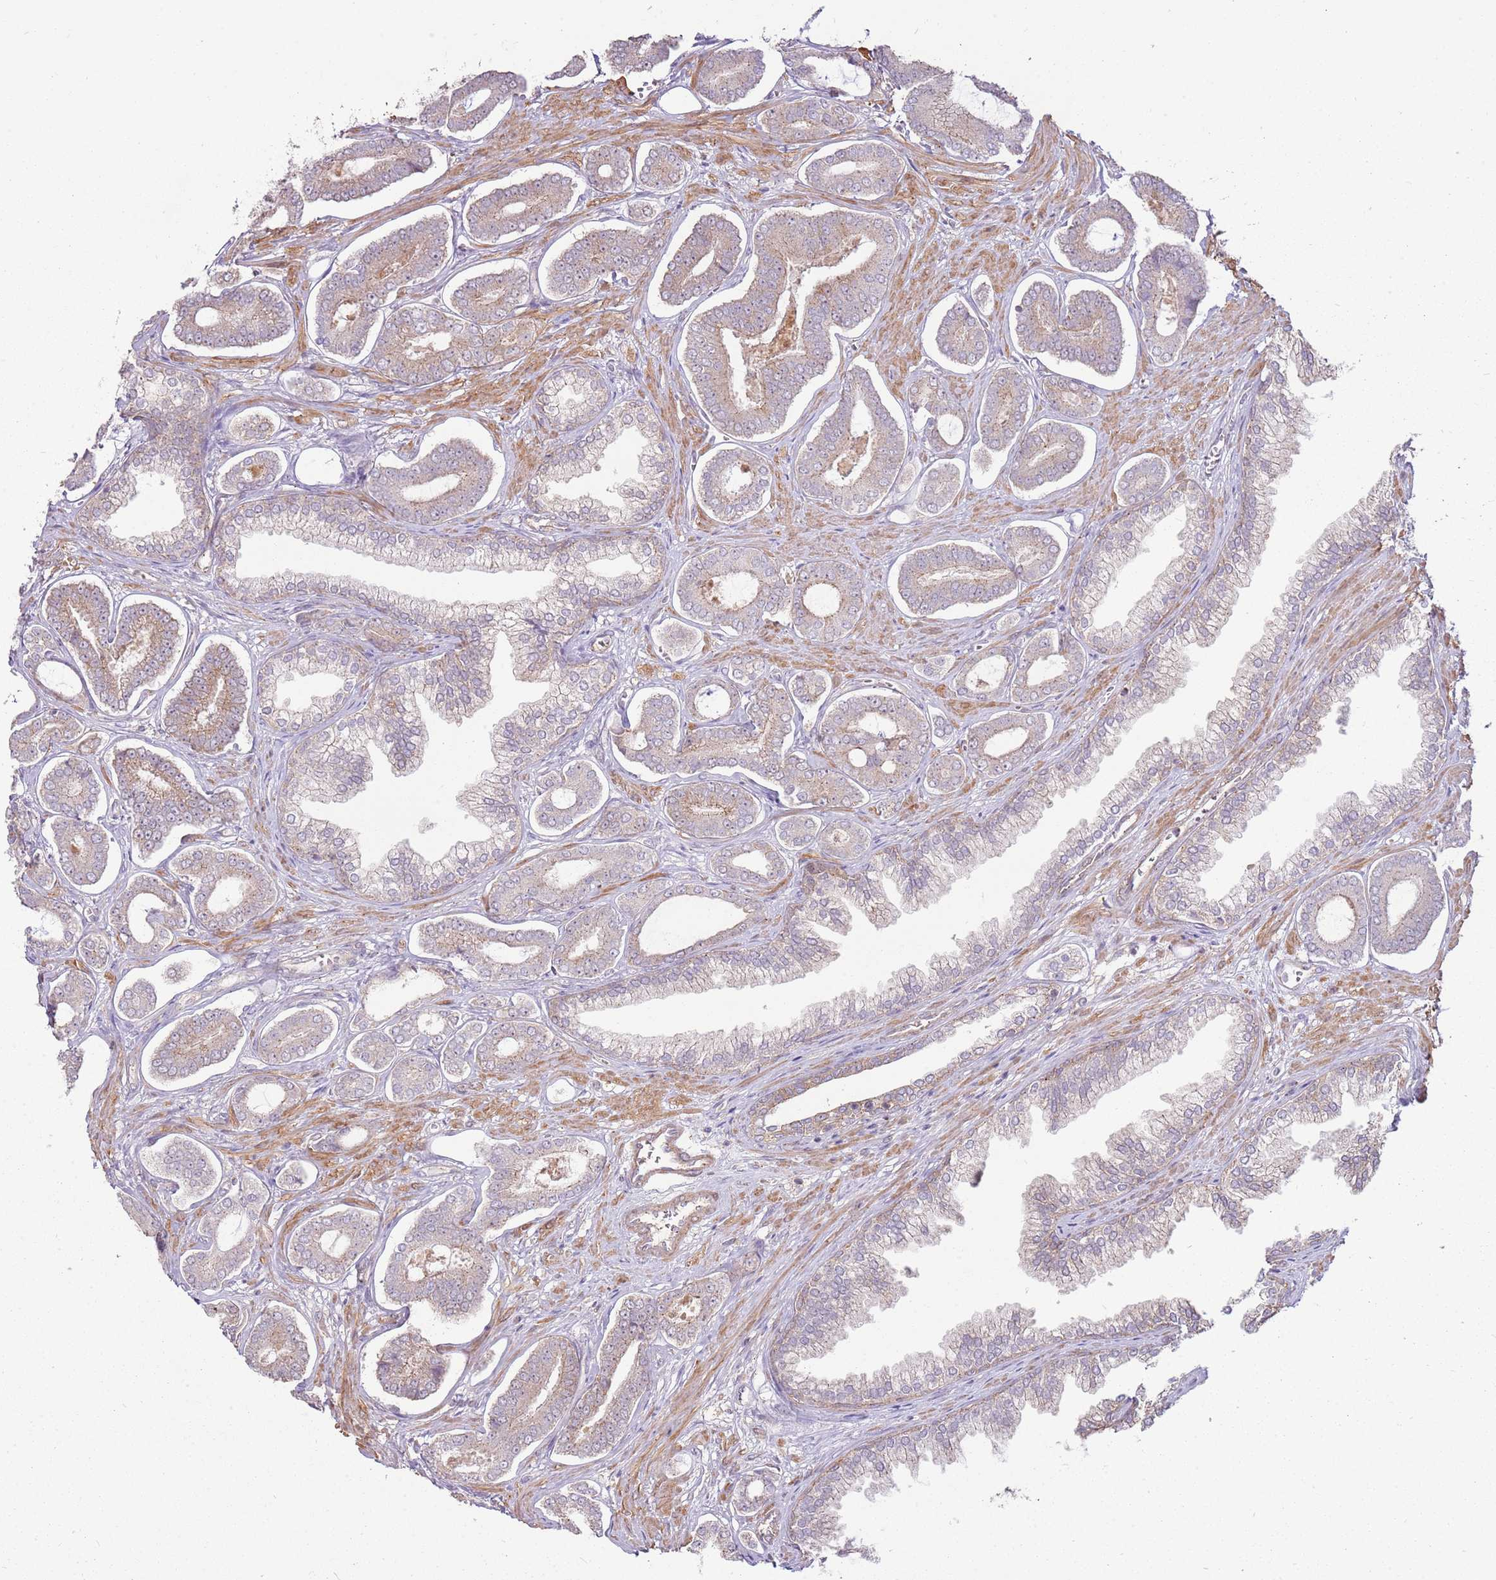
{"staining": {"intensity": "weak", "quantity": "25%-75%", "location": "cytoplasmic/membranous"}, "tissue": "prostate cancer", "cell_type": "Tumor cells", "image_type": "cancer", "snomed": [{"axis": "morphology", "description": "Adenocarcinoma, NOS"}, {"axis": "topography", "description": "Prostate and seminal vesicle, NOS"}], "caption": "A micrograph of prostate cancer (adenocarcinoma) stained for a protein exhibits weak cytoplasmic/membranous brown staining in tumor cells. (brown staining indicates protein expression, while blue staining denotes nuclei).", "gene": "SPATA31D1", "patient": {"sex": "male", "age": 76}}